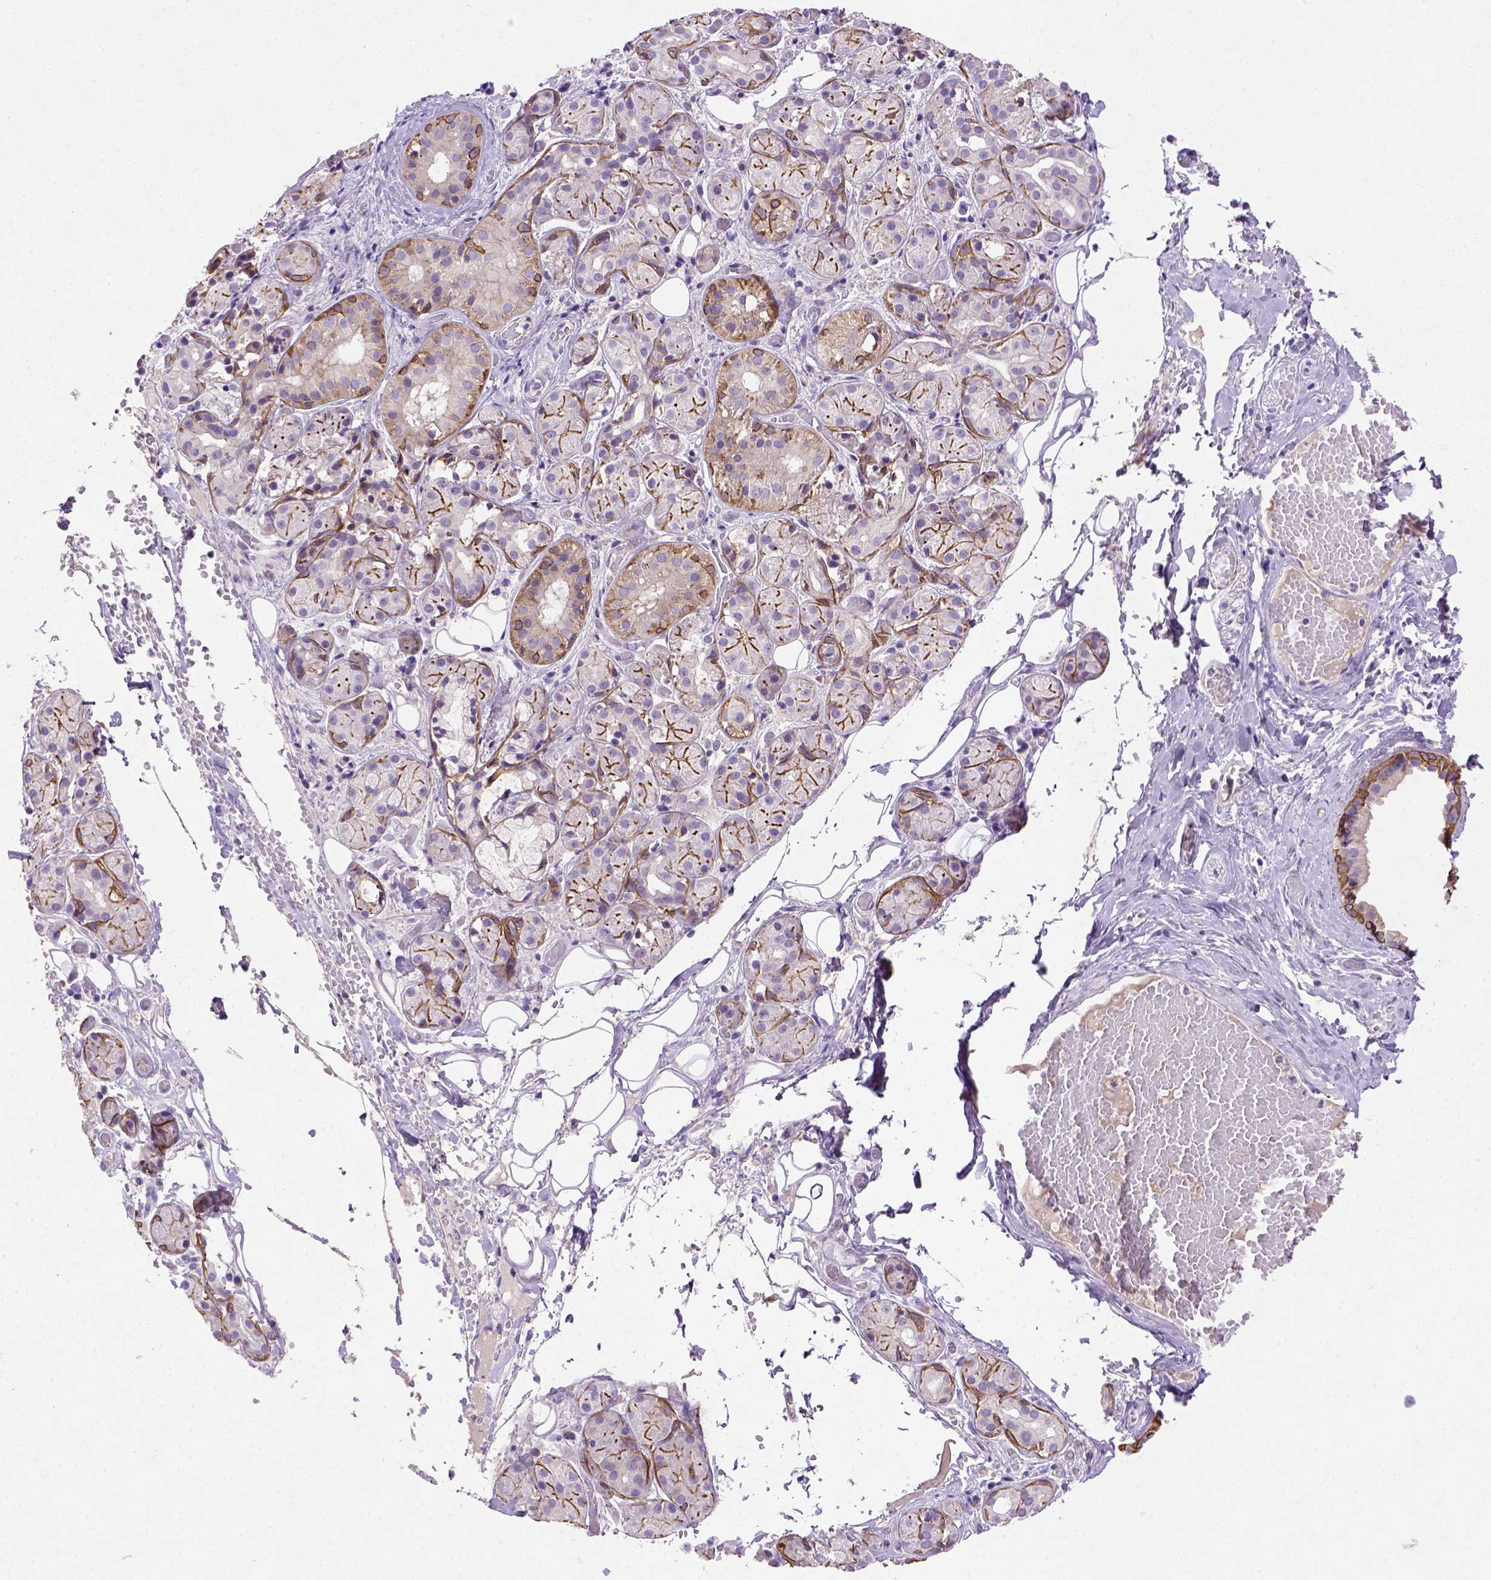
{"staining": {"intensity": "strong", "quantity": ">75%", "location": "cytoplasmic/membranous"}, "tissue": "salivary gland", "cell_type": "Glandular cells", "image_type": "normal", "snomed": [{"axis": "morphology", "description": "Normal tissue, NOS"}, {"axis": "topography", "description": "Salivary gland"}, {"axis": "topography", "description": "Peripheral nerve tissue"}], "caption": "Immunohistochemical staining of benign salivary gland displays >75% levels of strong cytoplasmic/membranous protein staining in about >75% of glandular cells.", "gene": "NUDT2", "patient": {"sex": "male", "age": 71}}